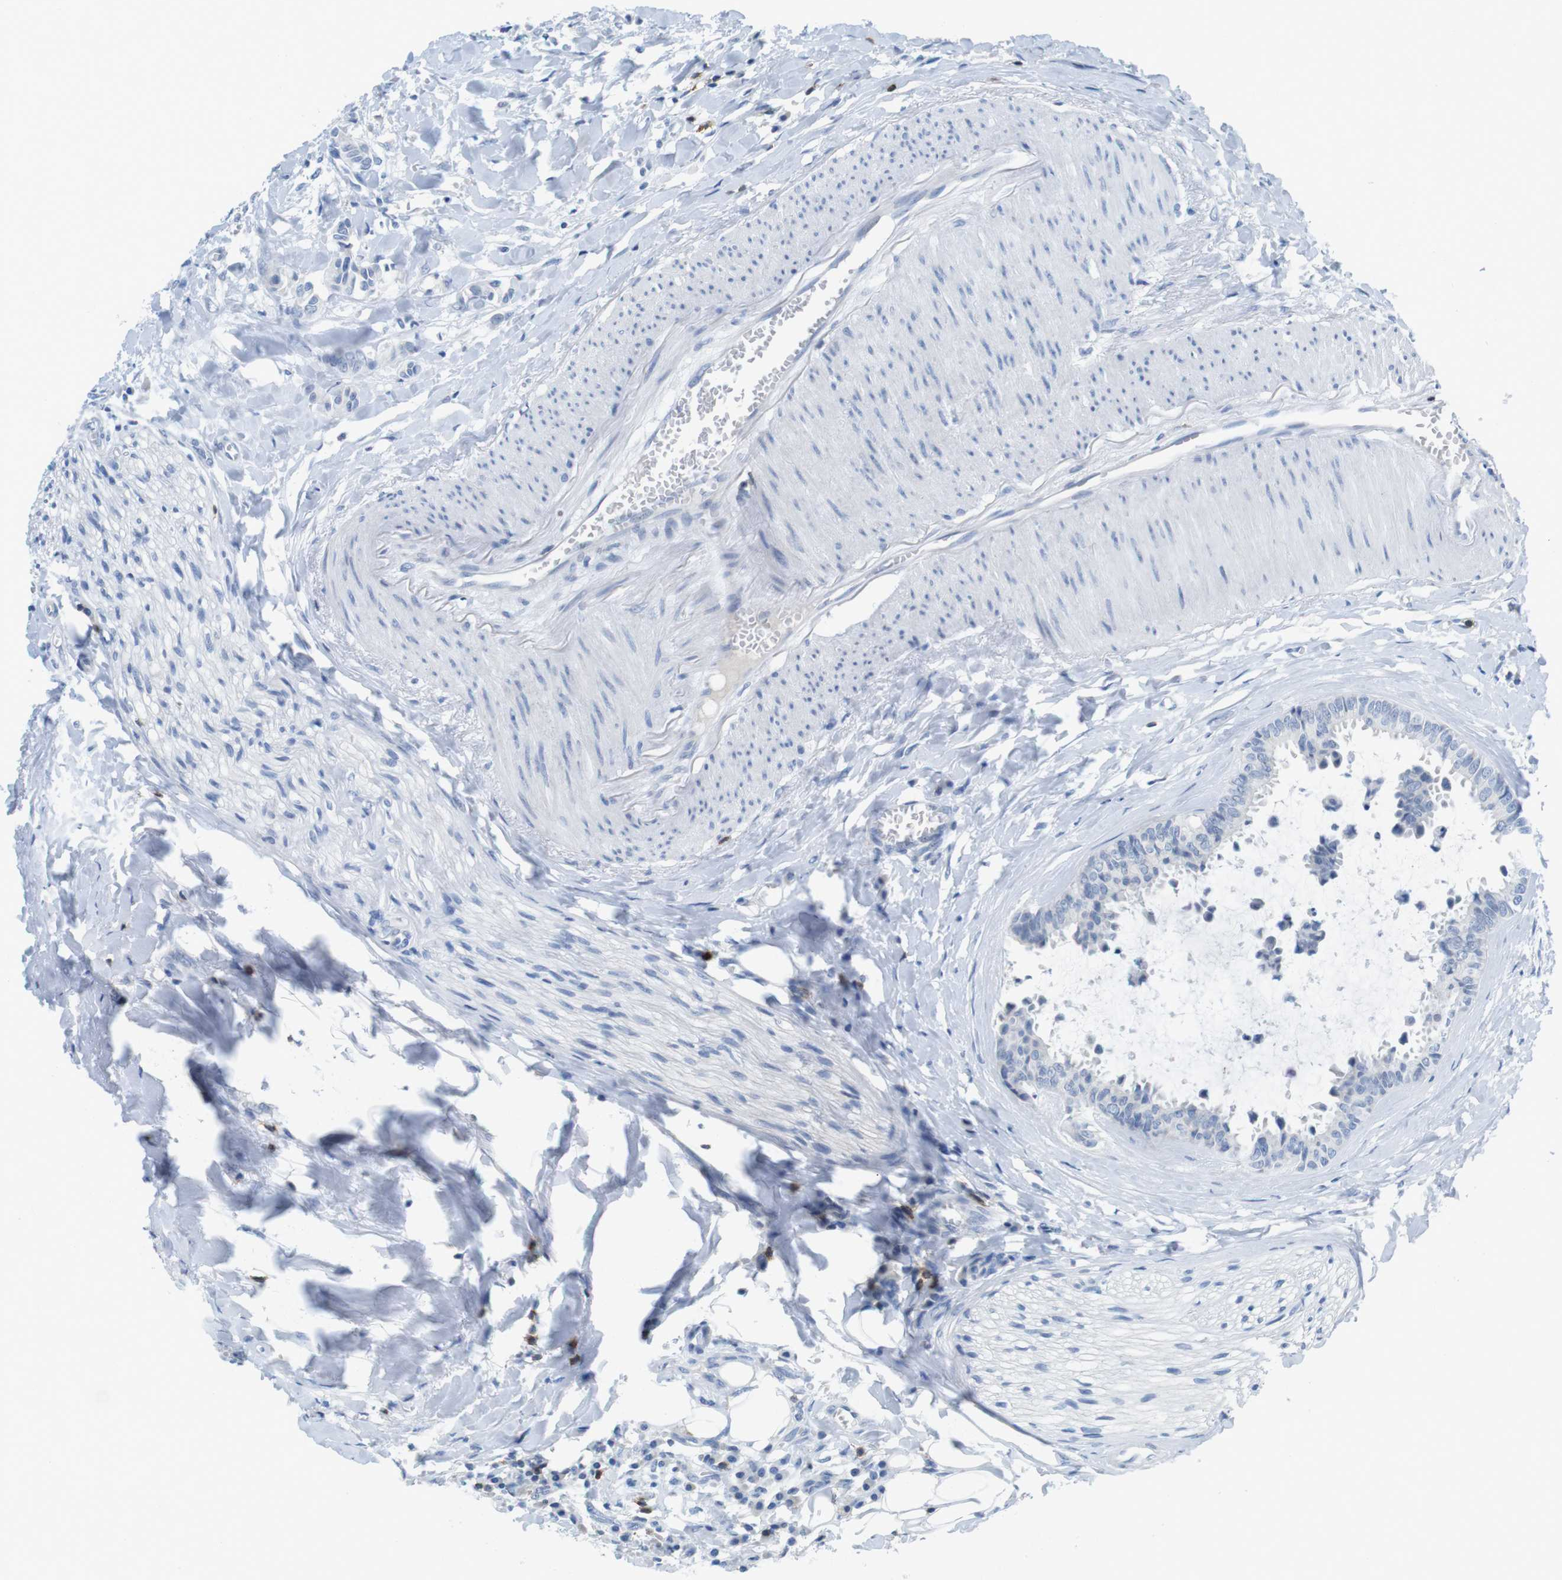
{"staining": {"intensity": "negative", "quantity": "none", "location": "none"}, "tissue": "head and neck cancer", "cell_type": "Tumor cells", "image_type": "cancer", "snomed": [{"axis": "morphology", "description": "Adenocarcinoma, NOS"}, {"axis": "topography", "description": "Salivary gland"}, {"axis": "topography", "description": "Head-Neck"}], "caption": "This is a micrograph of immunohistochemistry staining of head and neck cancer (adenocarcinoma), which shows no positivity in tumor cells.", "gene": "CD5", "patient": {"sex": "female", "age": 59}}